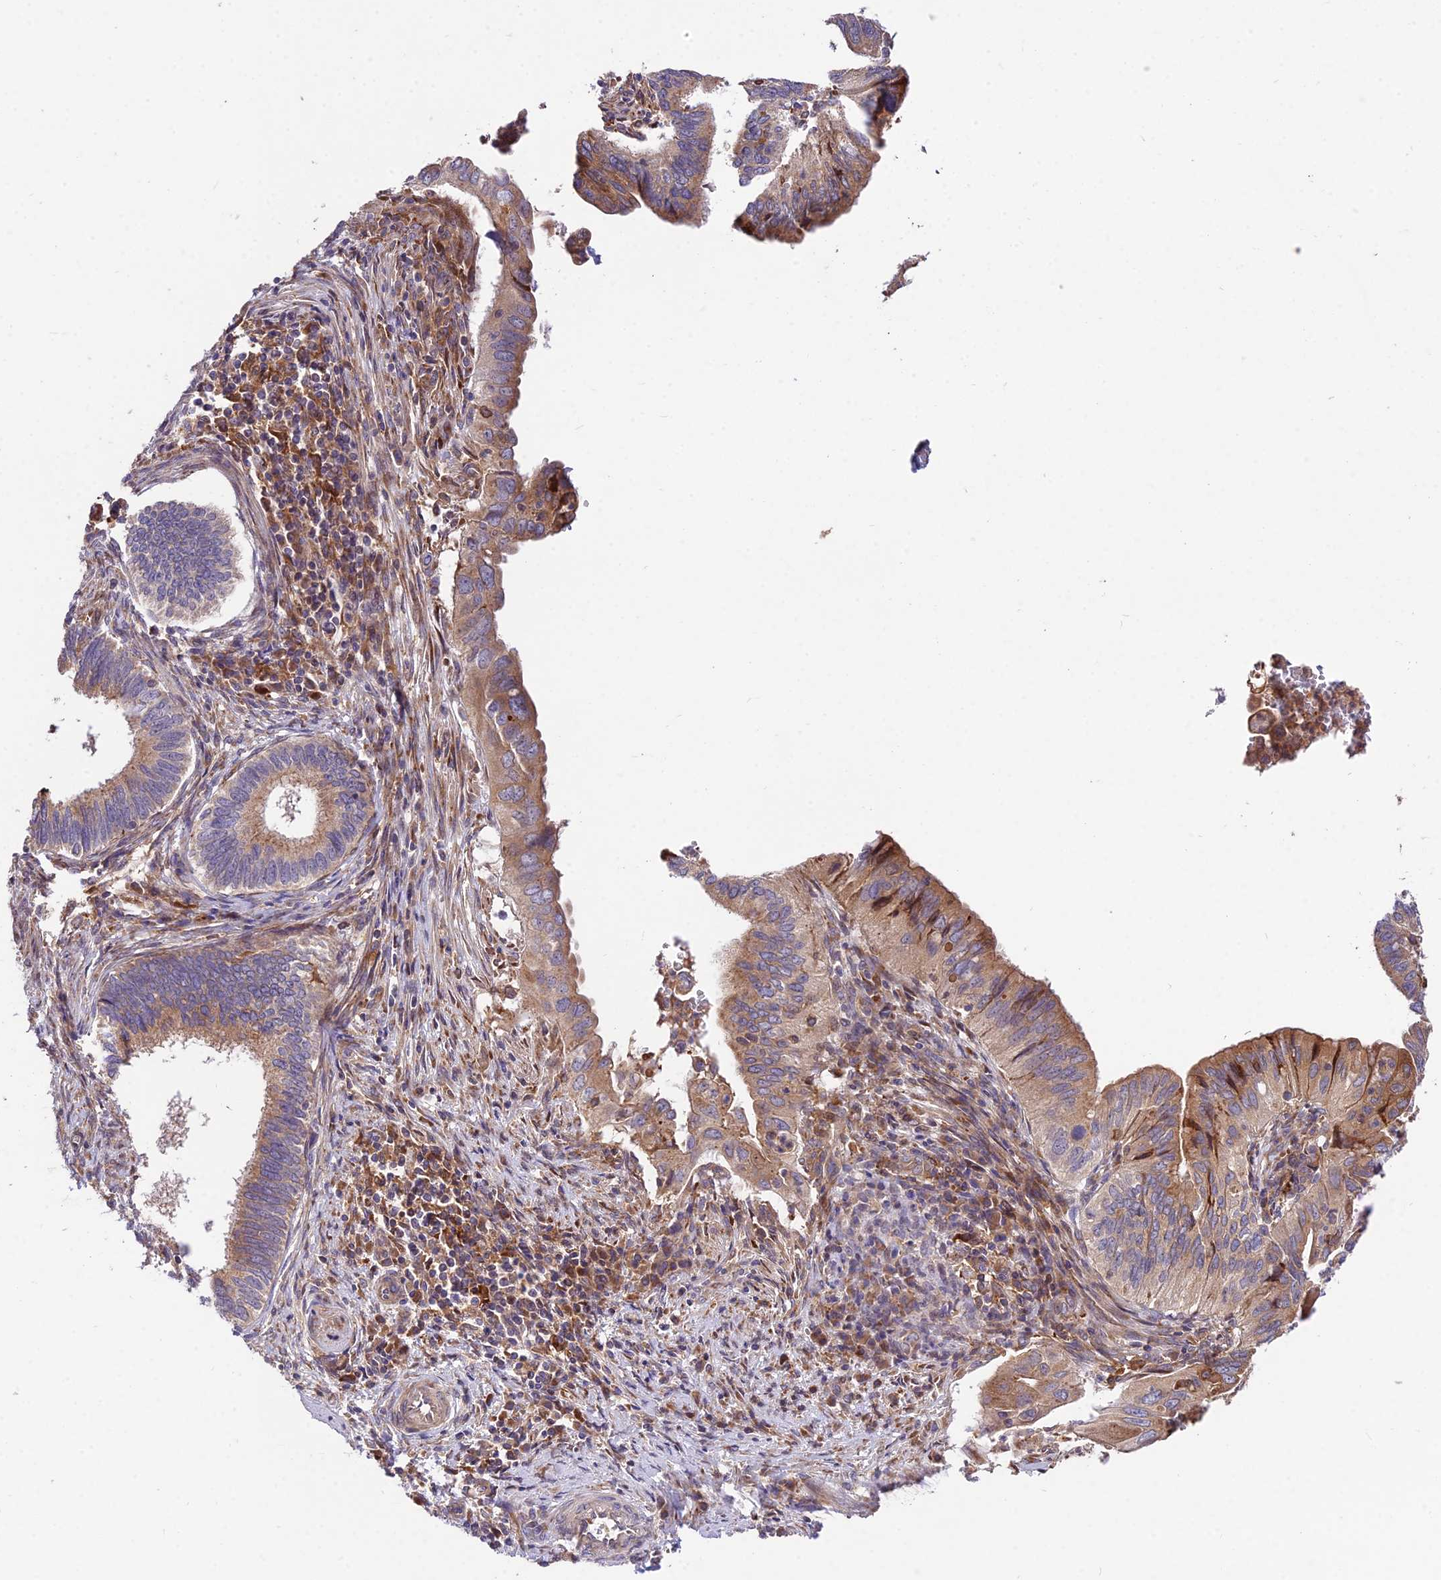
{"staining": {"intensity": "moderate", "quantity": ">75%", "location": "cytoplasmic/membranous"}, "tissue": "cervical cancer", "cell_type": "Tumor cells", "image_type": "cancer", "snomed": [{"axis": "morphology", "description": "Adenocarcinoma, NOS"}, {"axis": "topography", "description": "Cervix"}], "caption": "Cervical cancer (adenocarcinoma) stained with a protein marker demonstrates moderate staining in tumor cells.", "gene": "ROCK1", "patient": {"sex": "female", "age": 42}}